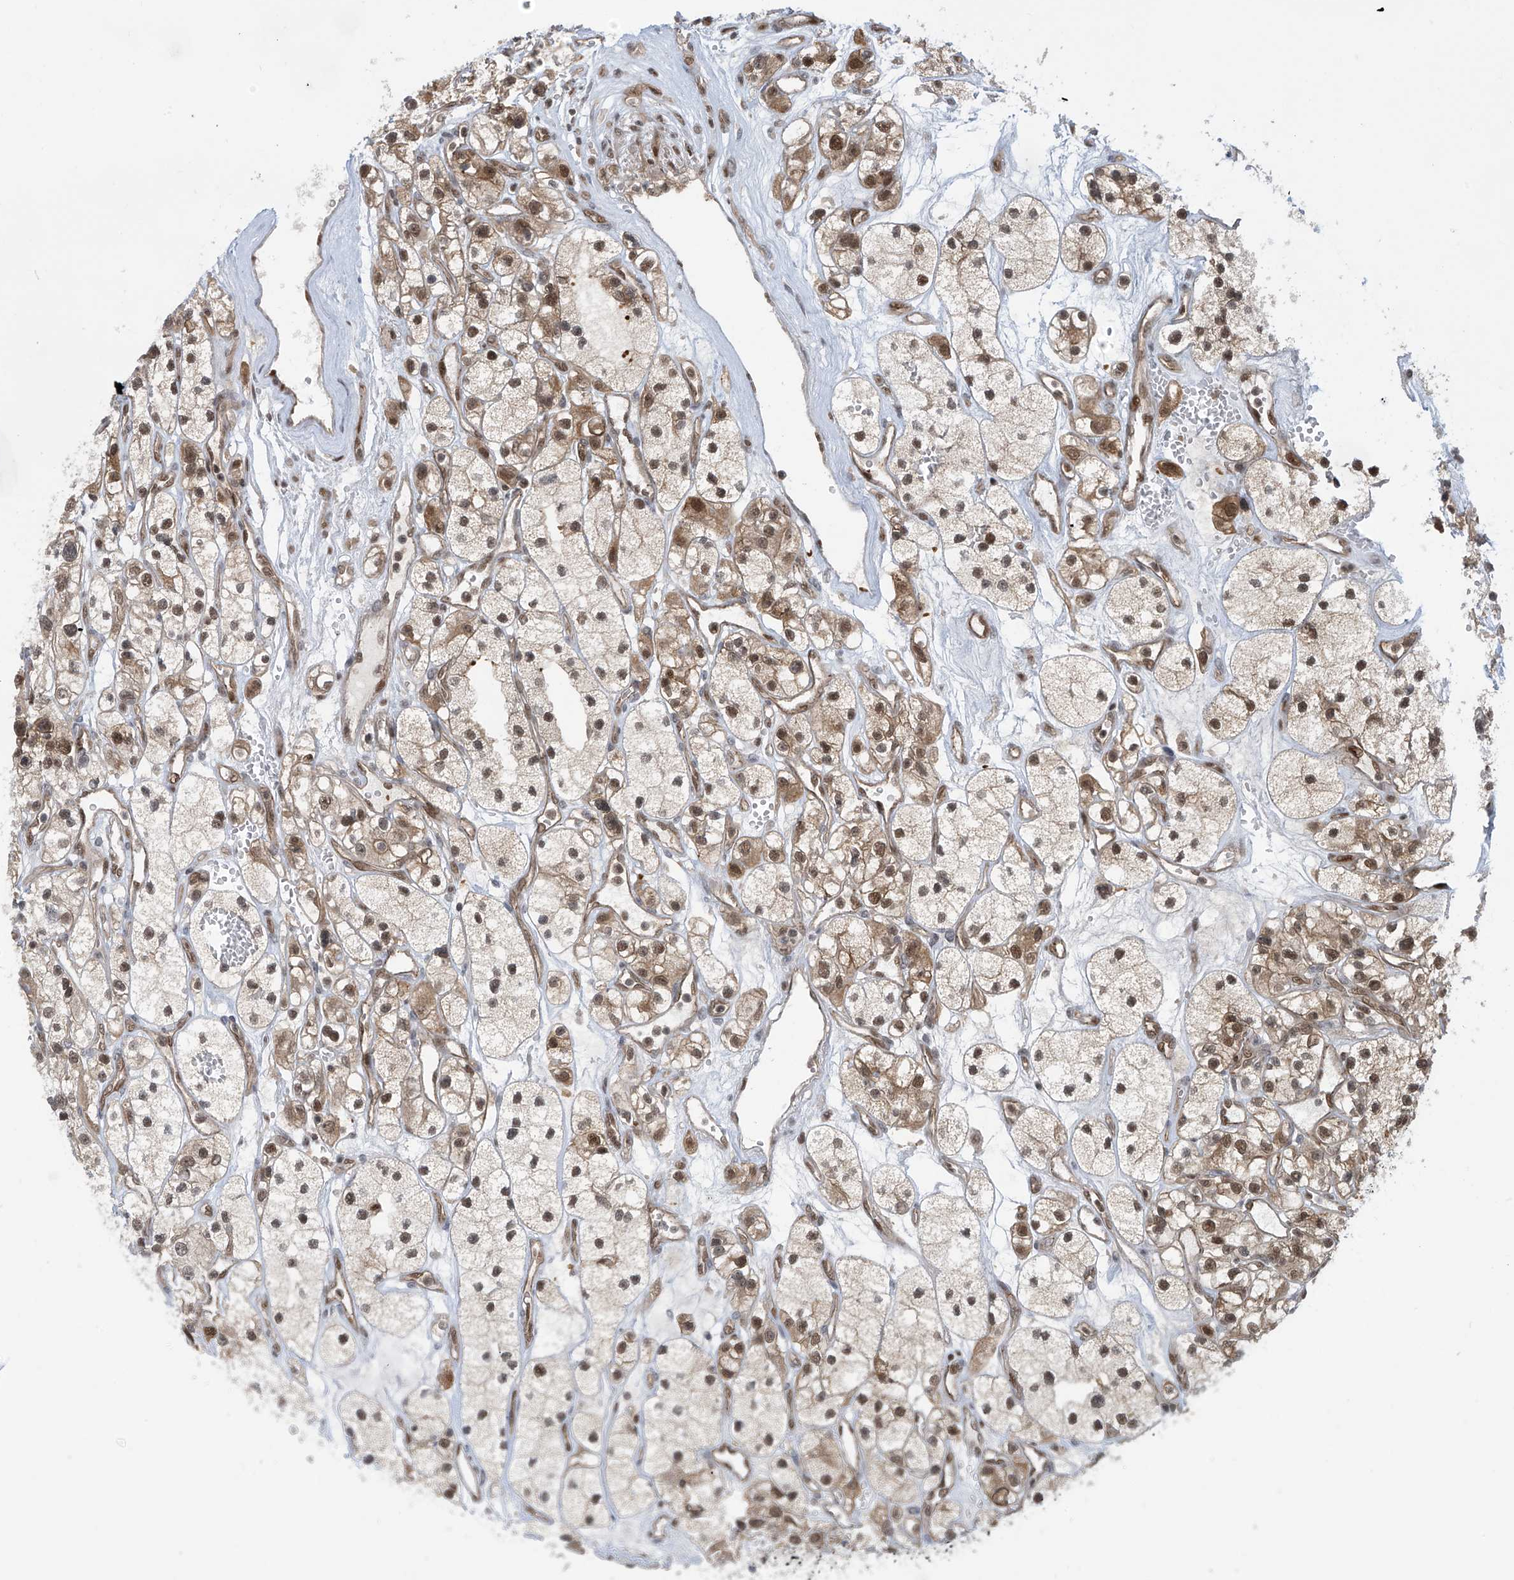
{"staining": {"intensity": "moderate", "quantity": ">75%", "location": "cytoplasmic/membranous,nuclear"}, "tissue": "renal cancer", "cell_type": "Tumor cells", "image_type": "cancer", "snomed": [{"axis": "morphology", "description": "Adenocarcinoma, NOS"}, {"axis": "topography", "description": "Kidney"}], "caption": "Immunohistochemistry (DAB (3,3'-diaminobenzidine)) staining of adenocarcinoma (renal) displays moderate cytoplasmic/membranous and nuclear protein positivity in about >75% of tumor cells. Using DAB (3,3'-diaminobenzidine) (brown) and hematoxylin (blue) stains, captured at high magnification using brightfield microscopy.", "gene": "LAGE3", "patient": {"sex": "female", "age": 57}}